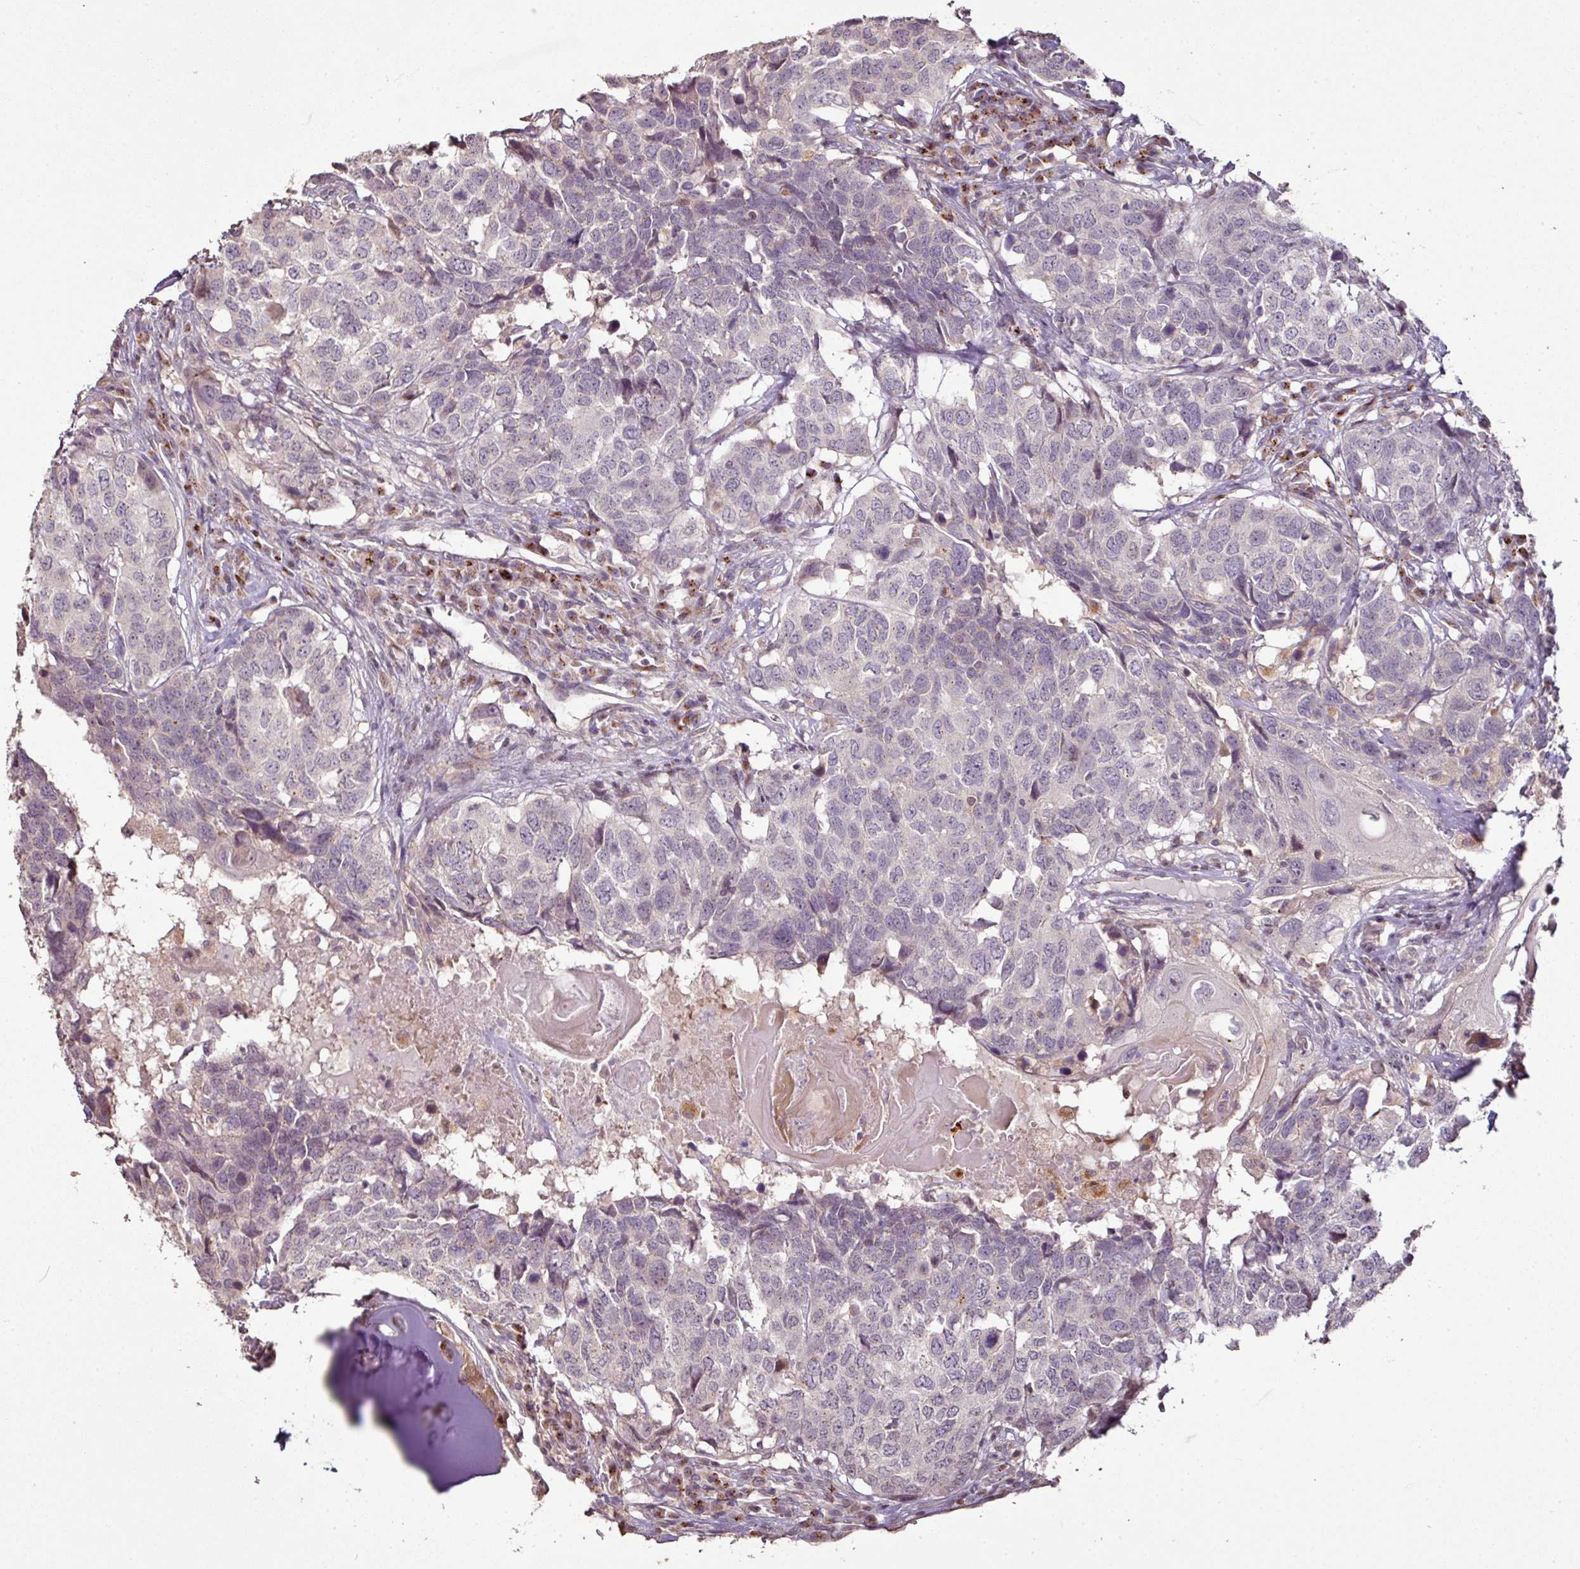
{"staining": {"intensity": "negative", "quantity": "none", "location": "none"}, "tissue": "head and neck cancer", "cell_type": "Tumor cells", "image_type": "cancer", "snomed": [{"axis": "morphology", "description": "Squamous cell carcinoma, NOS"}, {"axis": "topography", "description": "Head-Neck"}], "caption": "Photomicrograph shows no significant protein staining in tumor cells of head and neck cancer.", "gene": "CXCR5", "patient": {"sex": "male", "age": 66}}